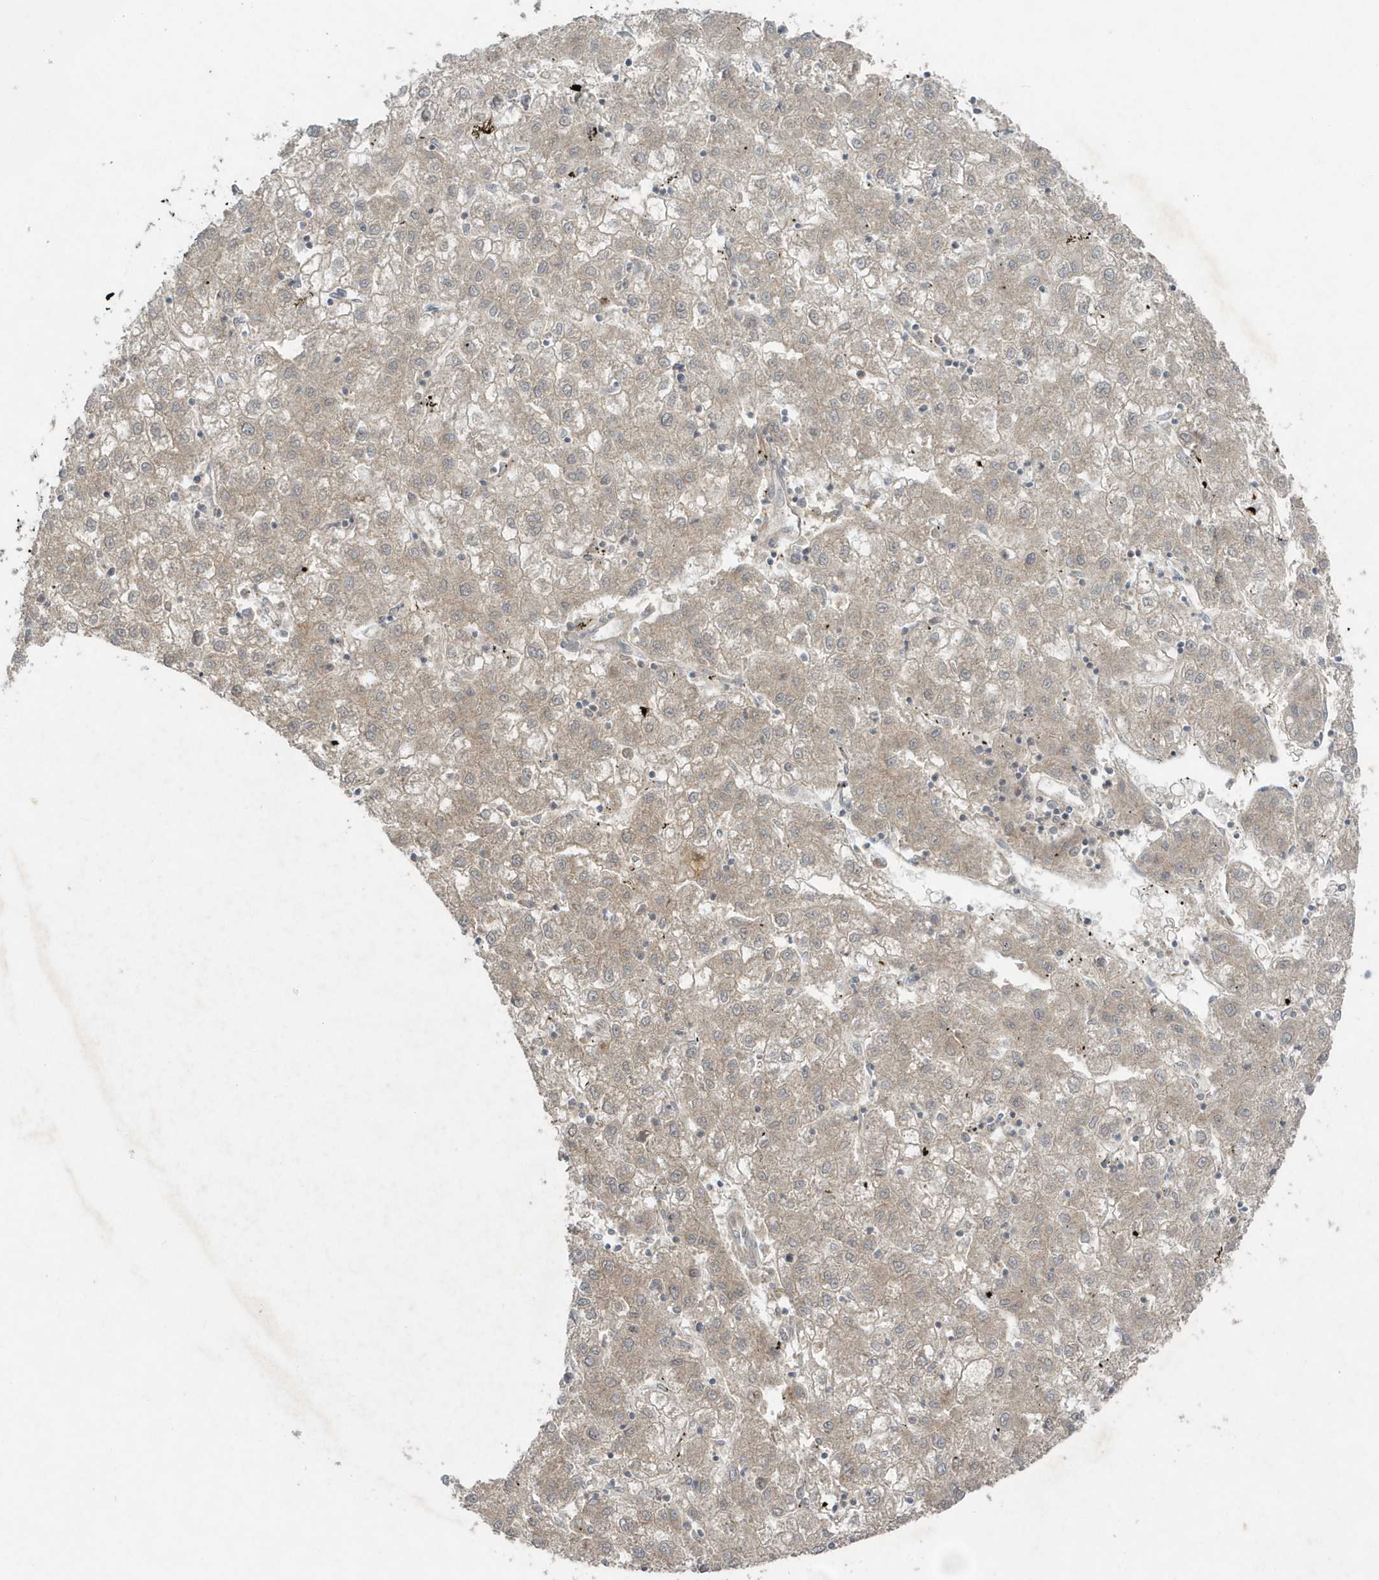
{"staining": {"intensity": "weak", "quantity": ">75%", "location": "cytoplasmic/membranous"}, "tissue": "liver cancer", "cell_type": "Tumor cells", "image_type": "cancer", "snomed": [{"axis": "morphology", "description": "Carcinoma, Hepatocellular, NOS"}, {"axis": "topography", "description": "Liver"}], "caption": "Hepatocellular carcinoma (liver) stained for a protein (brown) reveals weak cytoplasmic/membranous positive positivity in about >75% of tumor cells.", "gene": "C1RL", "patient": {"sex": "male", "age": 72}}